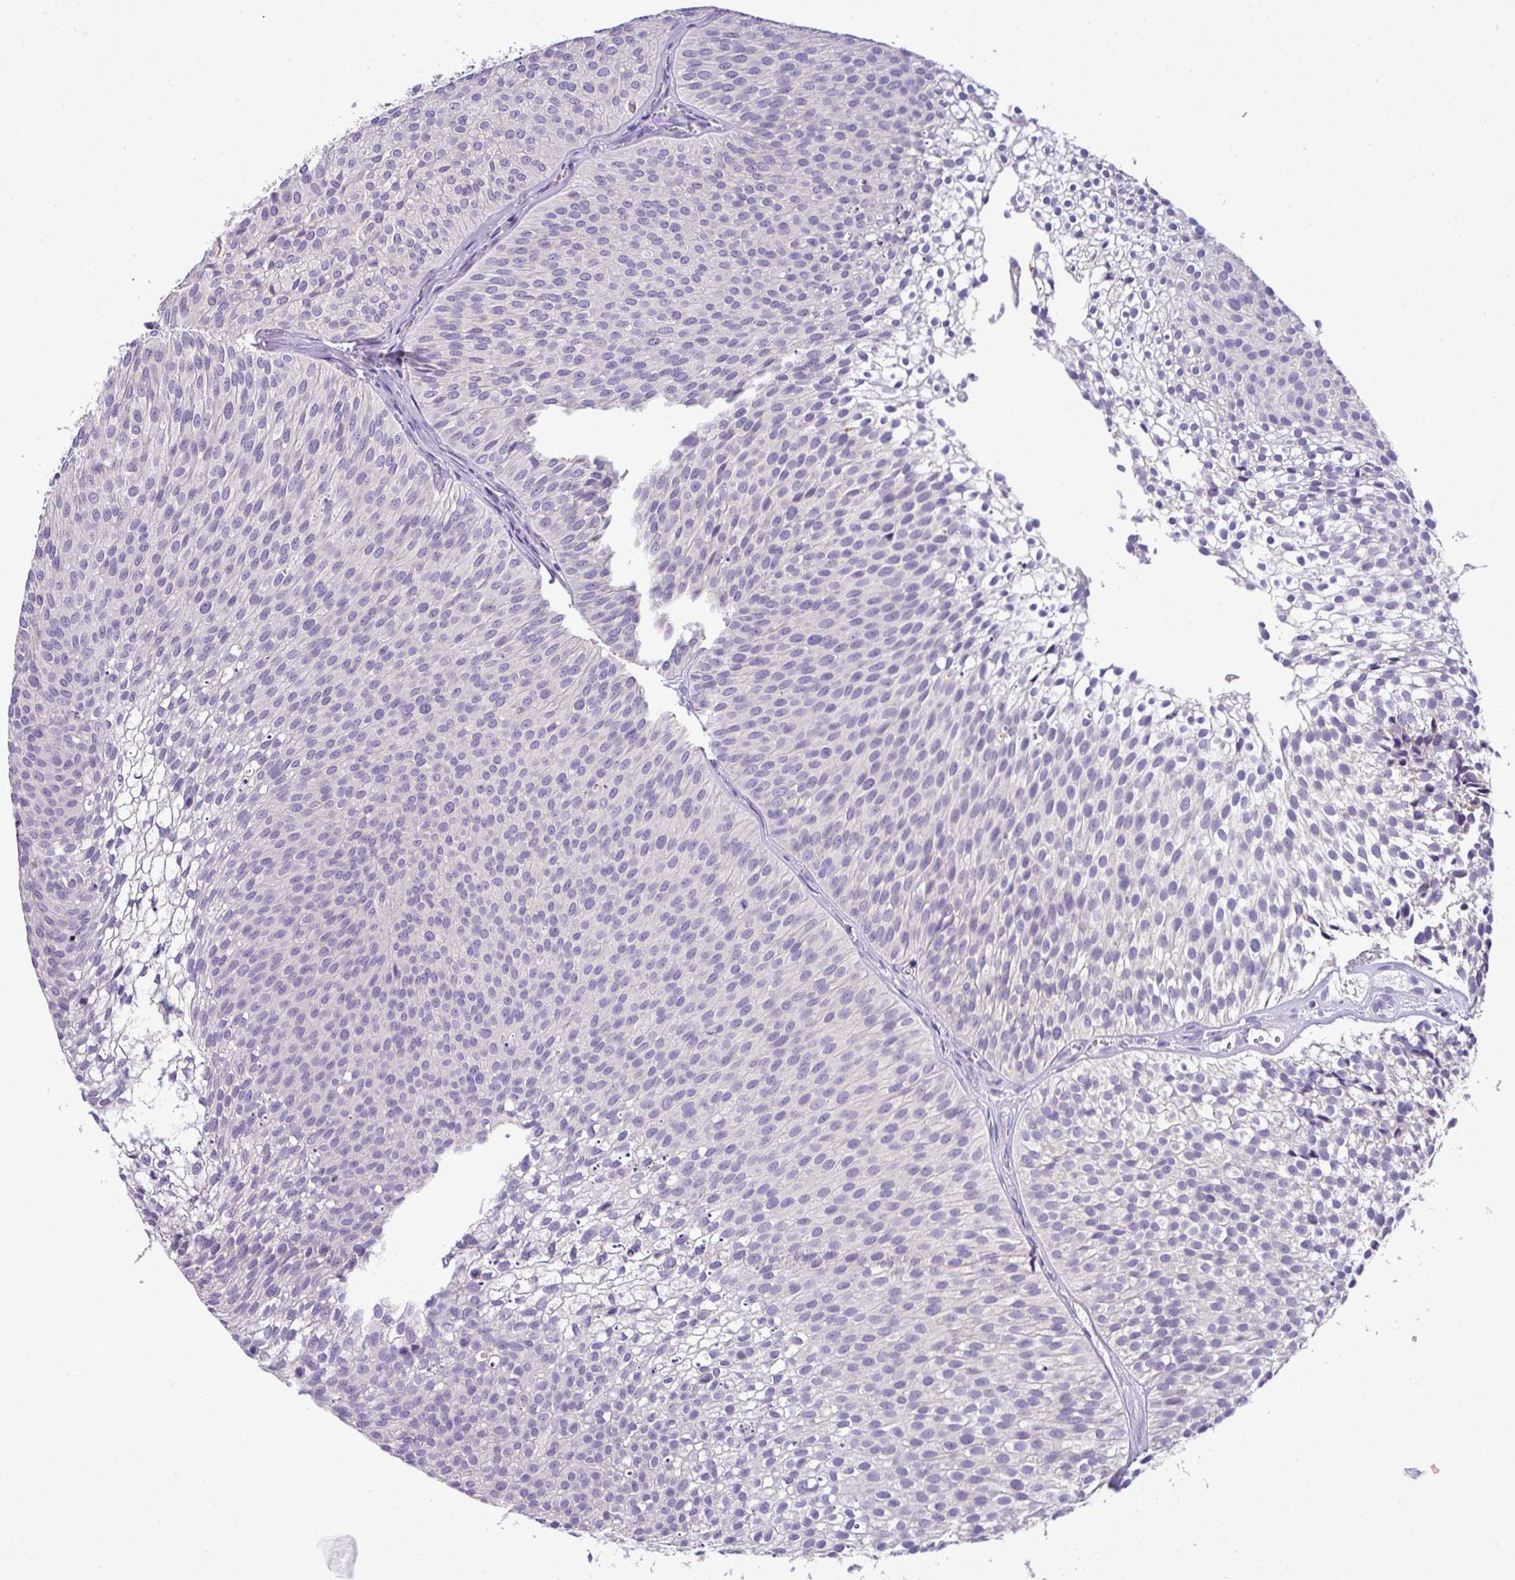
{"staining": {"intensity": "negative", "quantity": "none", "location": "none"}, "tissue": "urothelial cancer", "cell_type": "Tumor cells", "image_type": "cancer", "snomed": [{"axis": "morphology", "description": "Urothelial carcinoma, Low grade"}, {"axis": "topography", "description": "Urinary bladder"}], "caption": "Urothelial cancer was stained to show a protein in brown. There is no significant staining in tumor cells. (Brightfield microscopy of DAB immunohistochemistry at high magnification).", "gene": "ST8SIA2", "patient": {"sex": "male", "age": 91}}